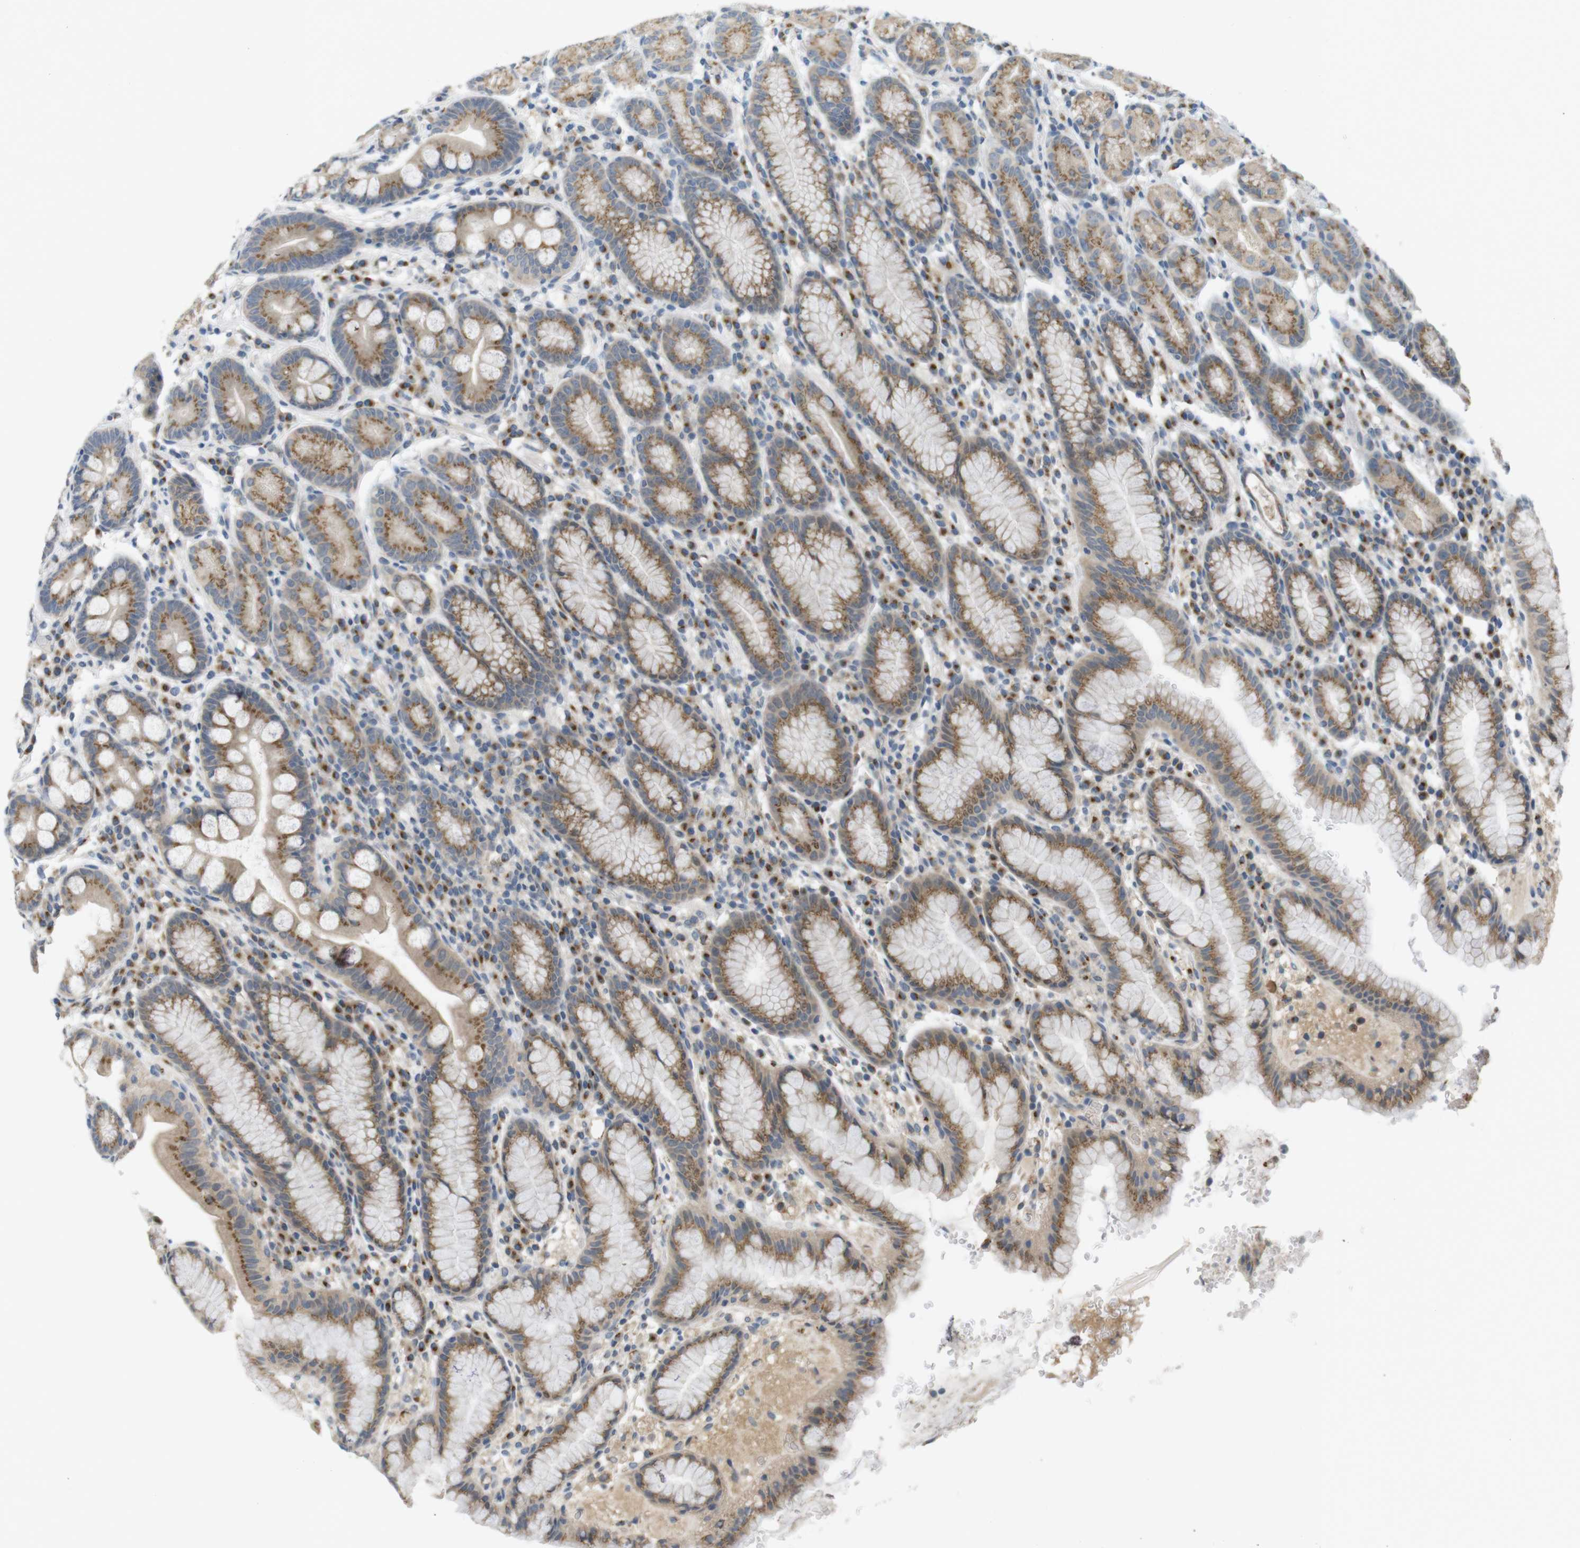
{"staining": {"intensity": "moderate", "quantity": ">75%", "location": "cytoplasmic/membranous"}, "tissue": "stomach", "cell_type": "Glandular cells", "image_type": "normal", "snomed": [{"axis": "morphology", "description": "Normal tissue, NOS"}, {"axis": "topography", "description": "Stomach, lower"}], "caption": "Immunohistochemistry histopathology image of benign human stomach stained for a protein (brown), which exhibits medium levels of moderate cytoplasmic/membranous staining in about >75% of glandular cells.", "gene": "YIPF3", "patient": {"sex": "male", "age": 52}}